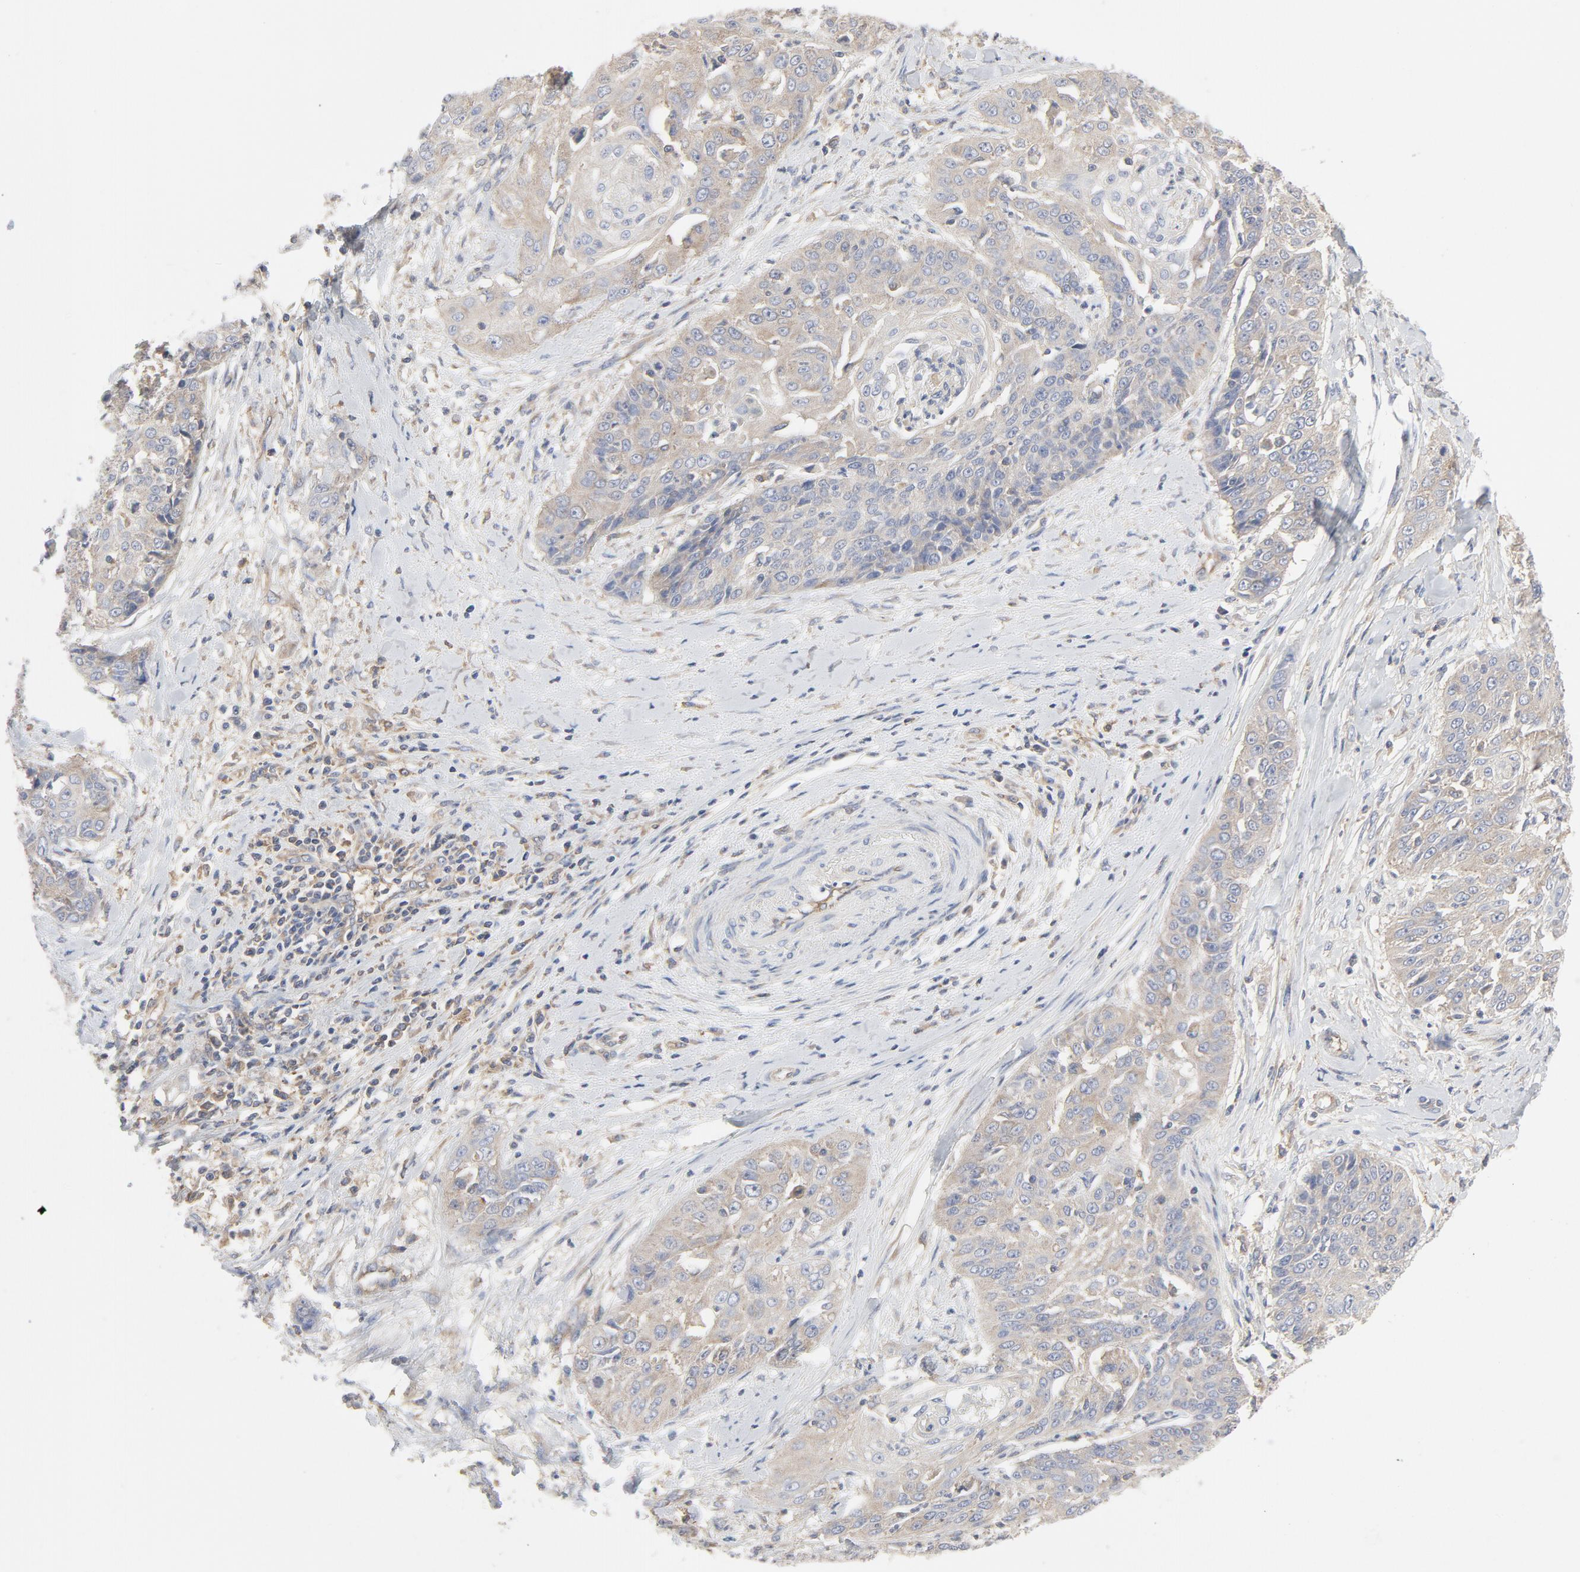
{"staining": {"intensity": "weak", "quantity": "25%-75%", "location": "cytoplasmic/membranous"}, "tissue": "cervical cancer", "cell_type": "Tumor cells", "image_type": "cancer", "snomed": [{"axis": "morphology", "description": "Squamous cell carcinoma, NOS"}, {"axis": "topography", "description": "Cervix"}], "caption": "Protein analysis of cervical cancer tissue shows weak cytoplasmic/membranous positivity in approximately 25%-75% of tumor cells.", "gene": "RABEP1", "patient": {"sex": "female", "age": 64}}